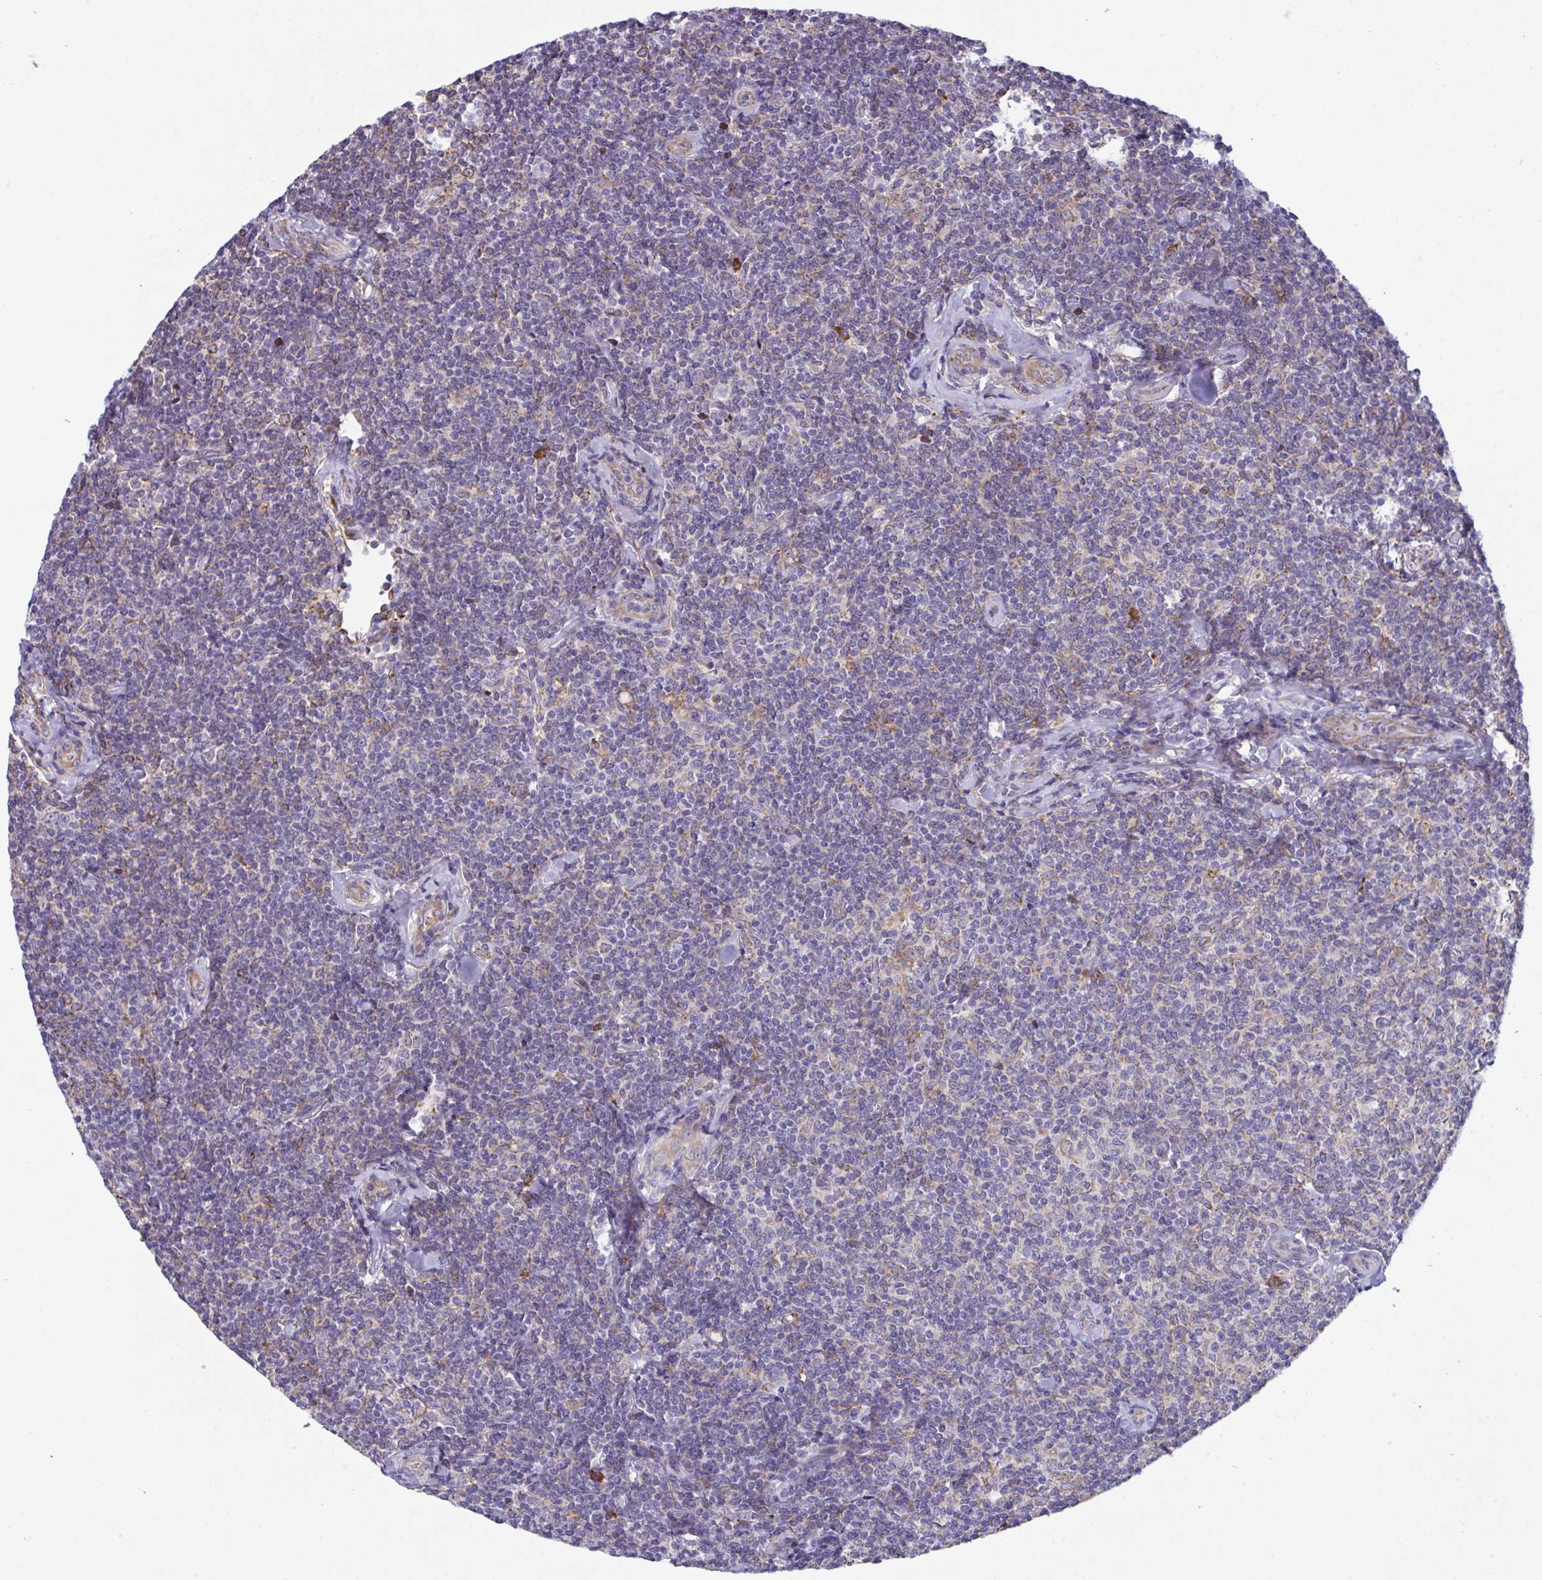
{"staining": {"intensity": "weak", "quantity": "<25%", "location": "cytoplasmic/membranous"}, "tissue": "lymphoma", "cell_type": "Tumor cells", "image_type": "cancer", "snomed": [{"axis": "morphology", "description": "Malignant lymphoma, non-Hodgkin's type, Low grade"}, {"axis": "topography", "description": "Lymph node"}], "caption": "An image of malignant lymphoma, non-Hodgkin's type (low-grade) stained for a protein demonstrates no brown staining in tumor cells. (Brightfield microscopy of DAB IHC at high magnification).", "gene": "MYMK", "patient": {"sex": "female", "age": 56}}